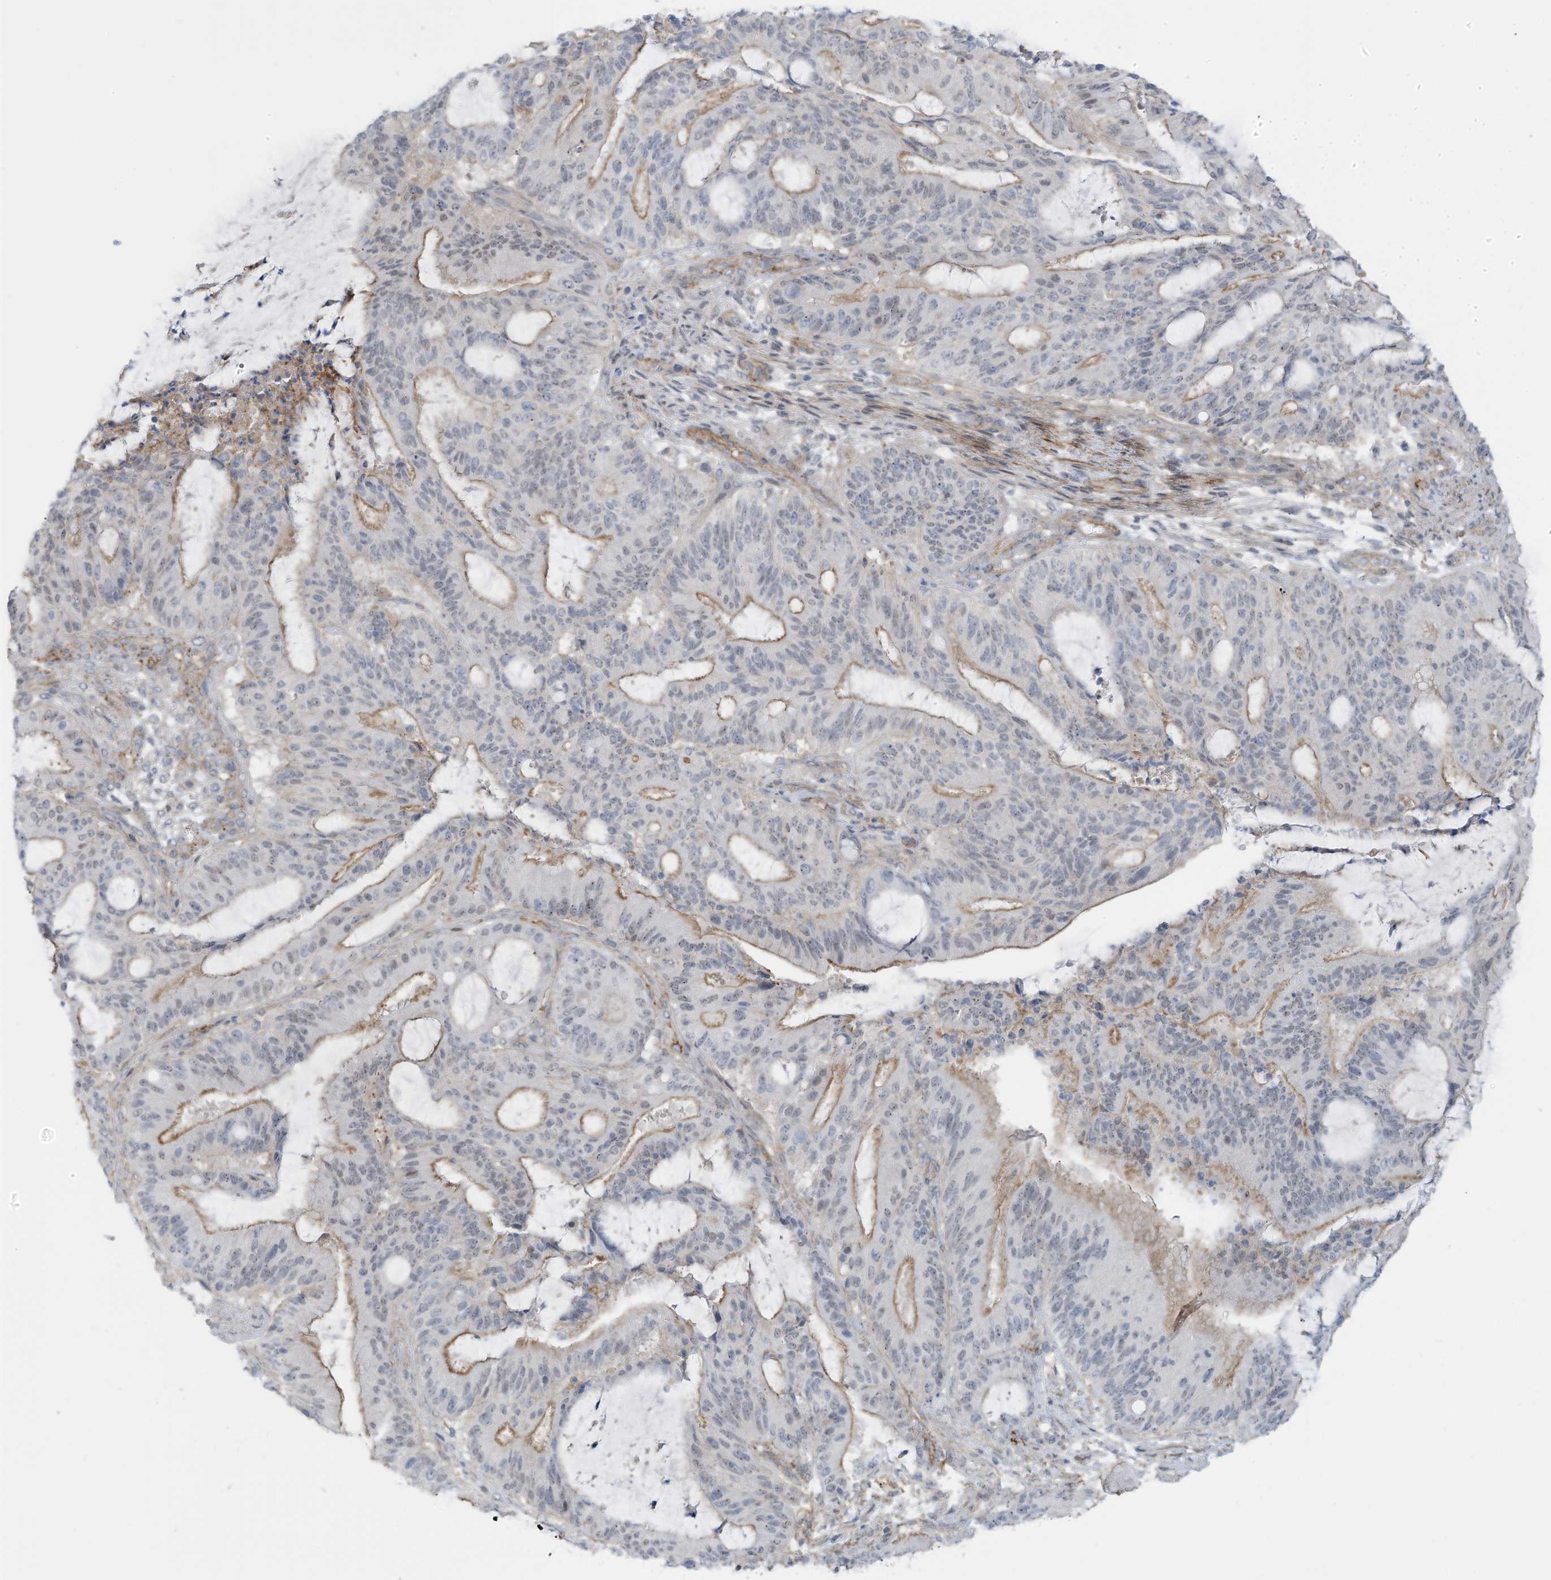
{"staining": {"intensity": "moderate", "quantity": "25%-75%", "location": "cytoplasmic/membranous"}, "tissue": "liver cancer", "cell_type": "Tumor cells", "image_type": "cancer", "snomed": [{"axis": "morphology", "description": "Normal tissue, NOS"}, {"axis": "morphology", "description": "Cholangiocarcinoma"}, {"axis": "topography", "description": "Liver"}, {"axis": "topography", "description": "Peripheral nerve tissue"}], "caption": "Moderate cytoplasmic/membranous expression for a protein is seen in approximately 25%-75% of tumor cells of liver cancer (cholangiocarcinoma) using immunohistochemistry.", "gene": "ZNF846", "patient": {"sex": "female", "age": 73}}